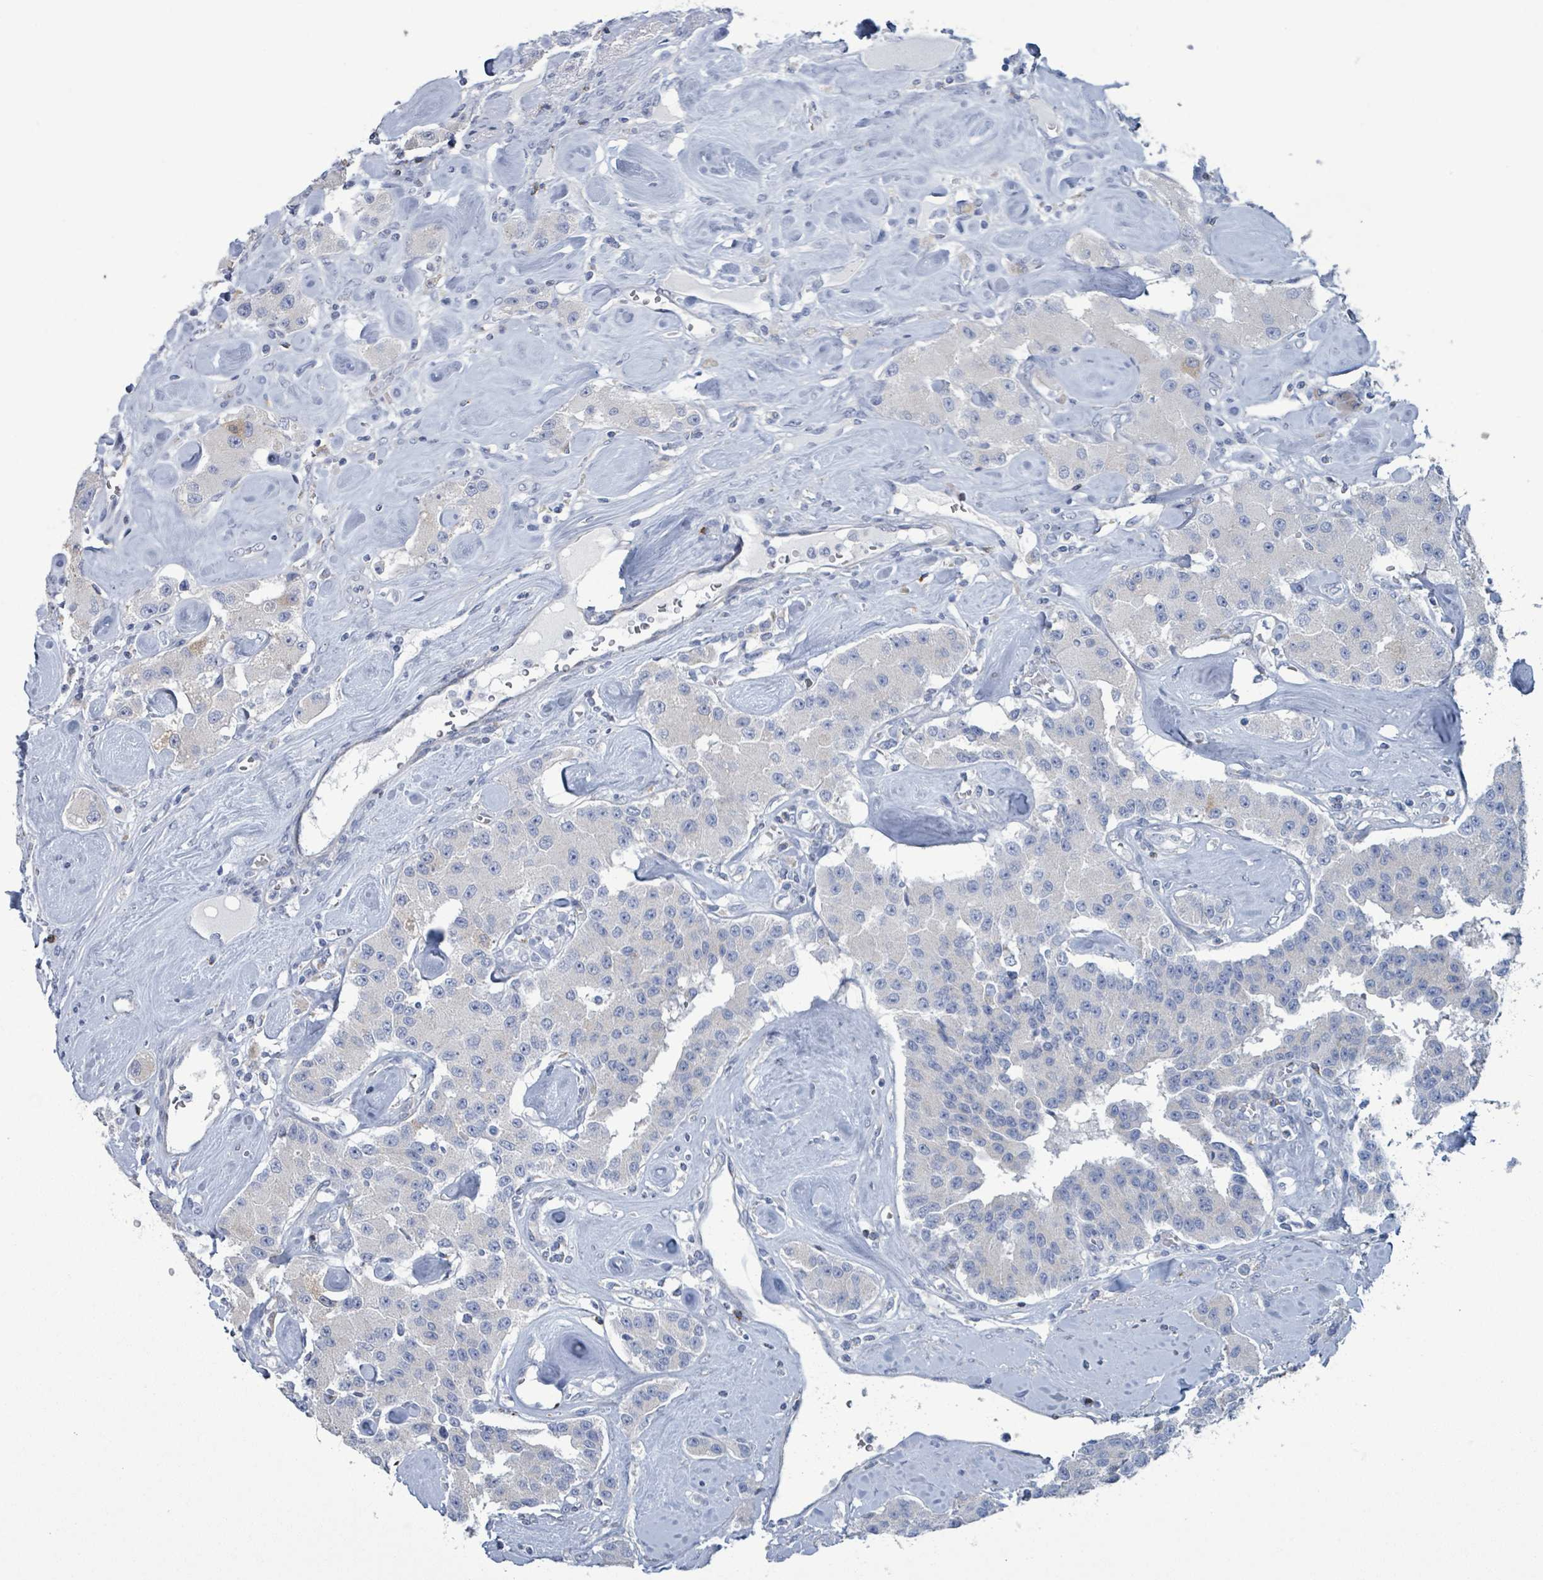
{"staining": {"intensity": "moderate", "quantity": "<25%", "location": "cytoplasmic/membranous"}, "tissue": "carcinoid", "cell_type": "Tumor cells", "image_type": "cancer", "snomed": [{"axis": "morphology", "description": "Carcinoid, malignant, NOS"}, {"axis": "topography", "description": "Pancreas"}], "caption": "Carcinoid stained with immunohistochemistry shows moderate cytoplasmic/membranous positivity in about <25% of tumor cells. (brown staining indicates protein expression, while blue staining denotes nuclei).", "gene": "PKLR", "patient": {"sex": "male", "age": 41}}